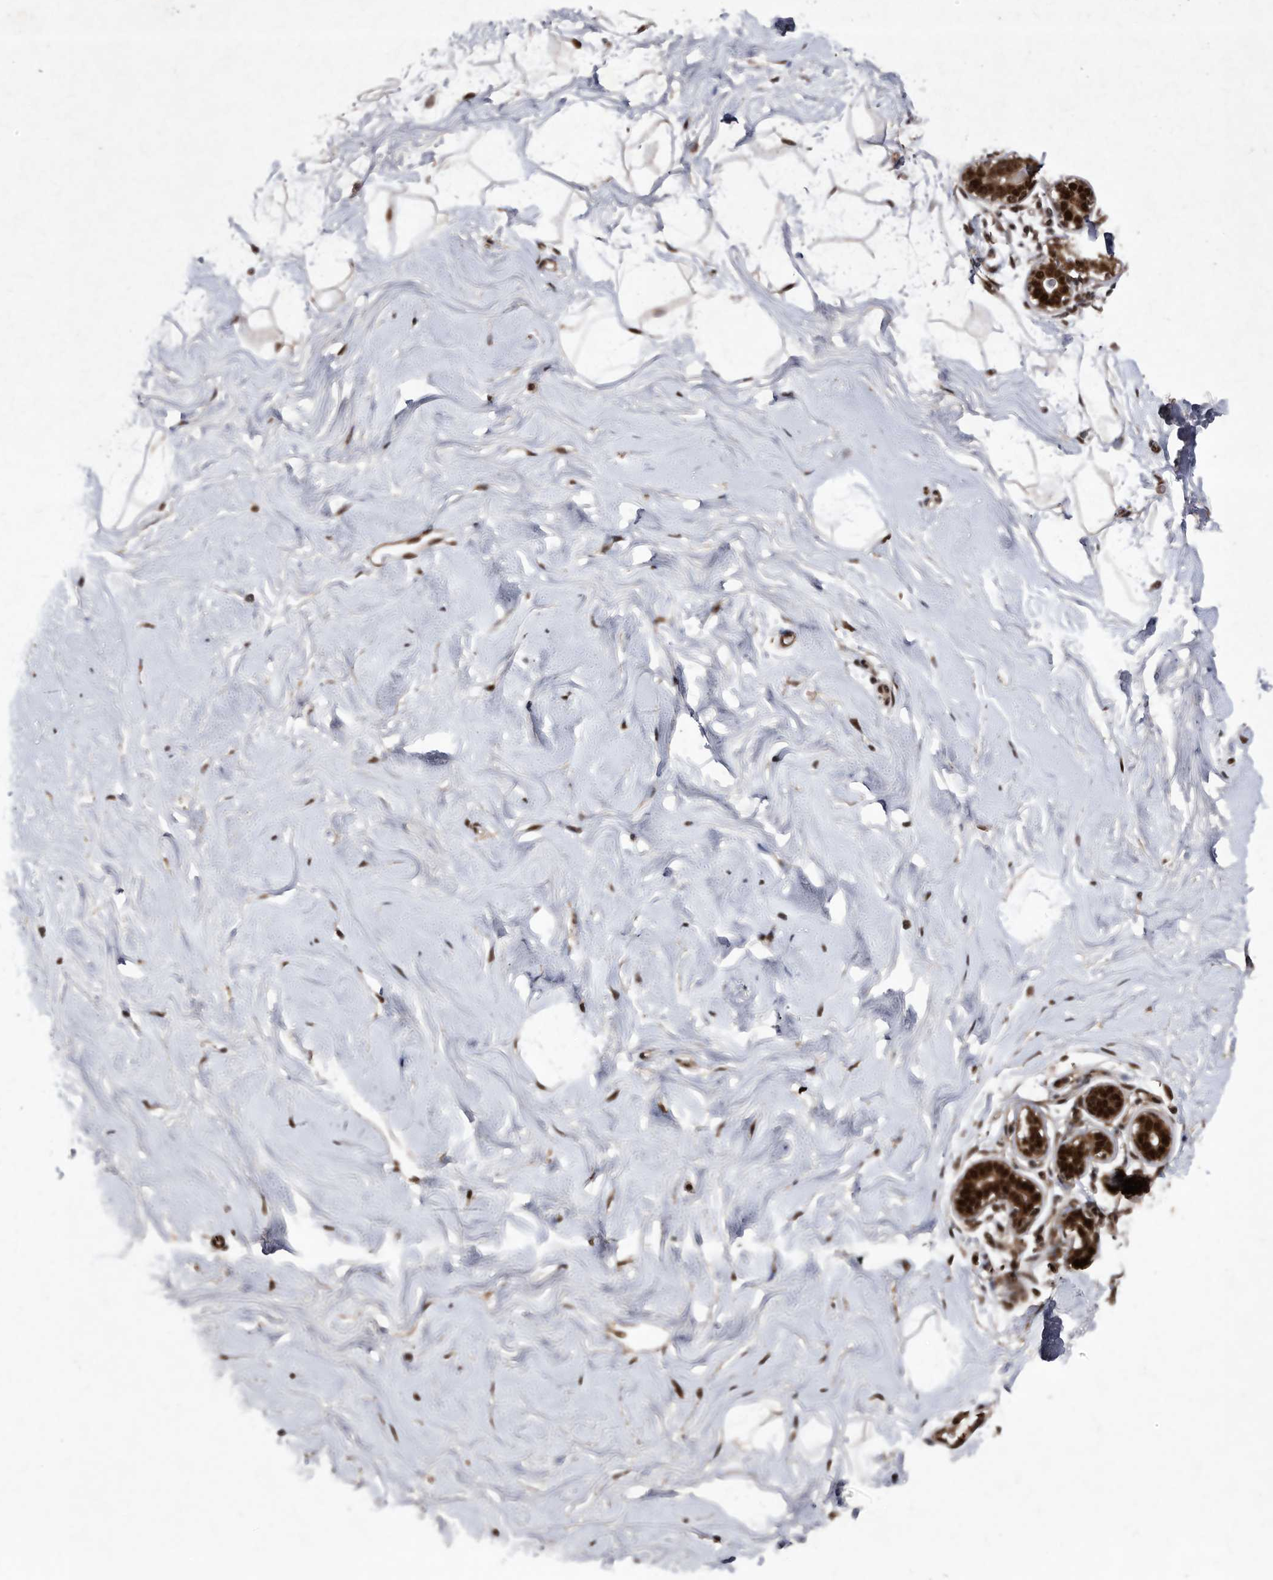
{"staining": {"intensity": "moderate", "quantity": ">75%", "location": "cytoplasmic/membranous,nuclear"}, "tissue": "breast", "cell_type": "Adipocytes", "image_type": "normal", "snomed": [{"axis": "morphology", "description": "Normal tissue, NOS"}, {"axis": "morphology", "description": "Adenoma, NOS"}, {"axis": "topography", "description": "Breast"}], "caption": "Immunohistochemical staining of unremarkable human breast shows medium levels of moderate cytoplasmic/membranous,nuclear staining in approximately >75% of adipocytes.", "gene": "RAD23B", "patient": {"sex": "female", "age": 23}}